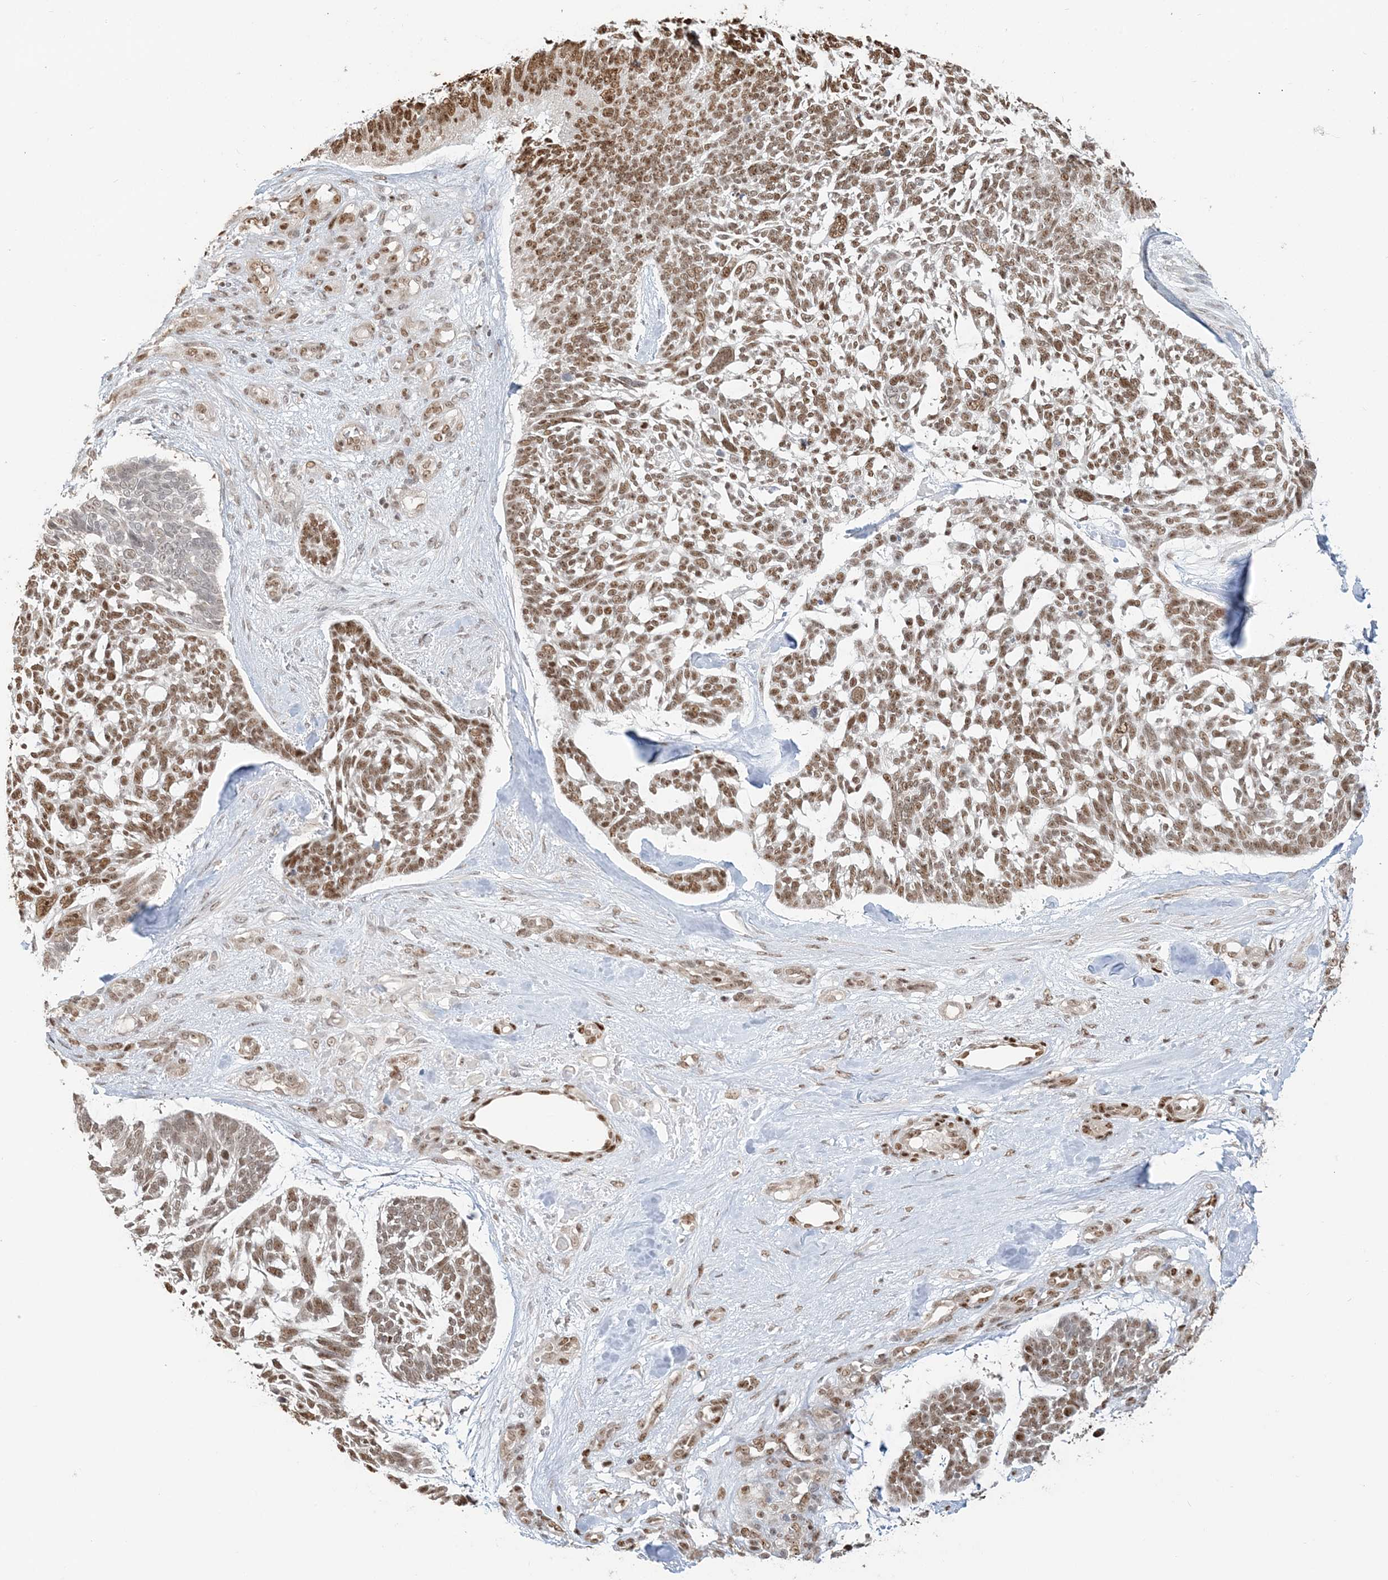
{"staining": {"intensity": "moderate", "quantity": "25%-75%", "location": "nuclear"}, "tissue": "skin cancer", "cell_type": "Tumor cells", "image_type": "cancer", "snomed": [{"axis": "morphology", "description": "Basal cell carcinoma"}, {"axis": "topography", "description": "Skin"}], "caption": "Immunohistochemistry (DAB) staining of human skin basal cell carcinoma reveals moderate nuclear protein expression in approximately 25%-75% of tumor cells. The staining is performed using DAB brown chromogen to label protein expression. The nuclei are counter-stained blue using hematoxylin.", "gene": "SUMO2", "patient": {"sex": "male", "age": 88}}